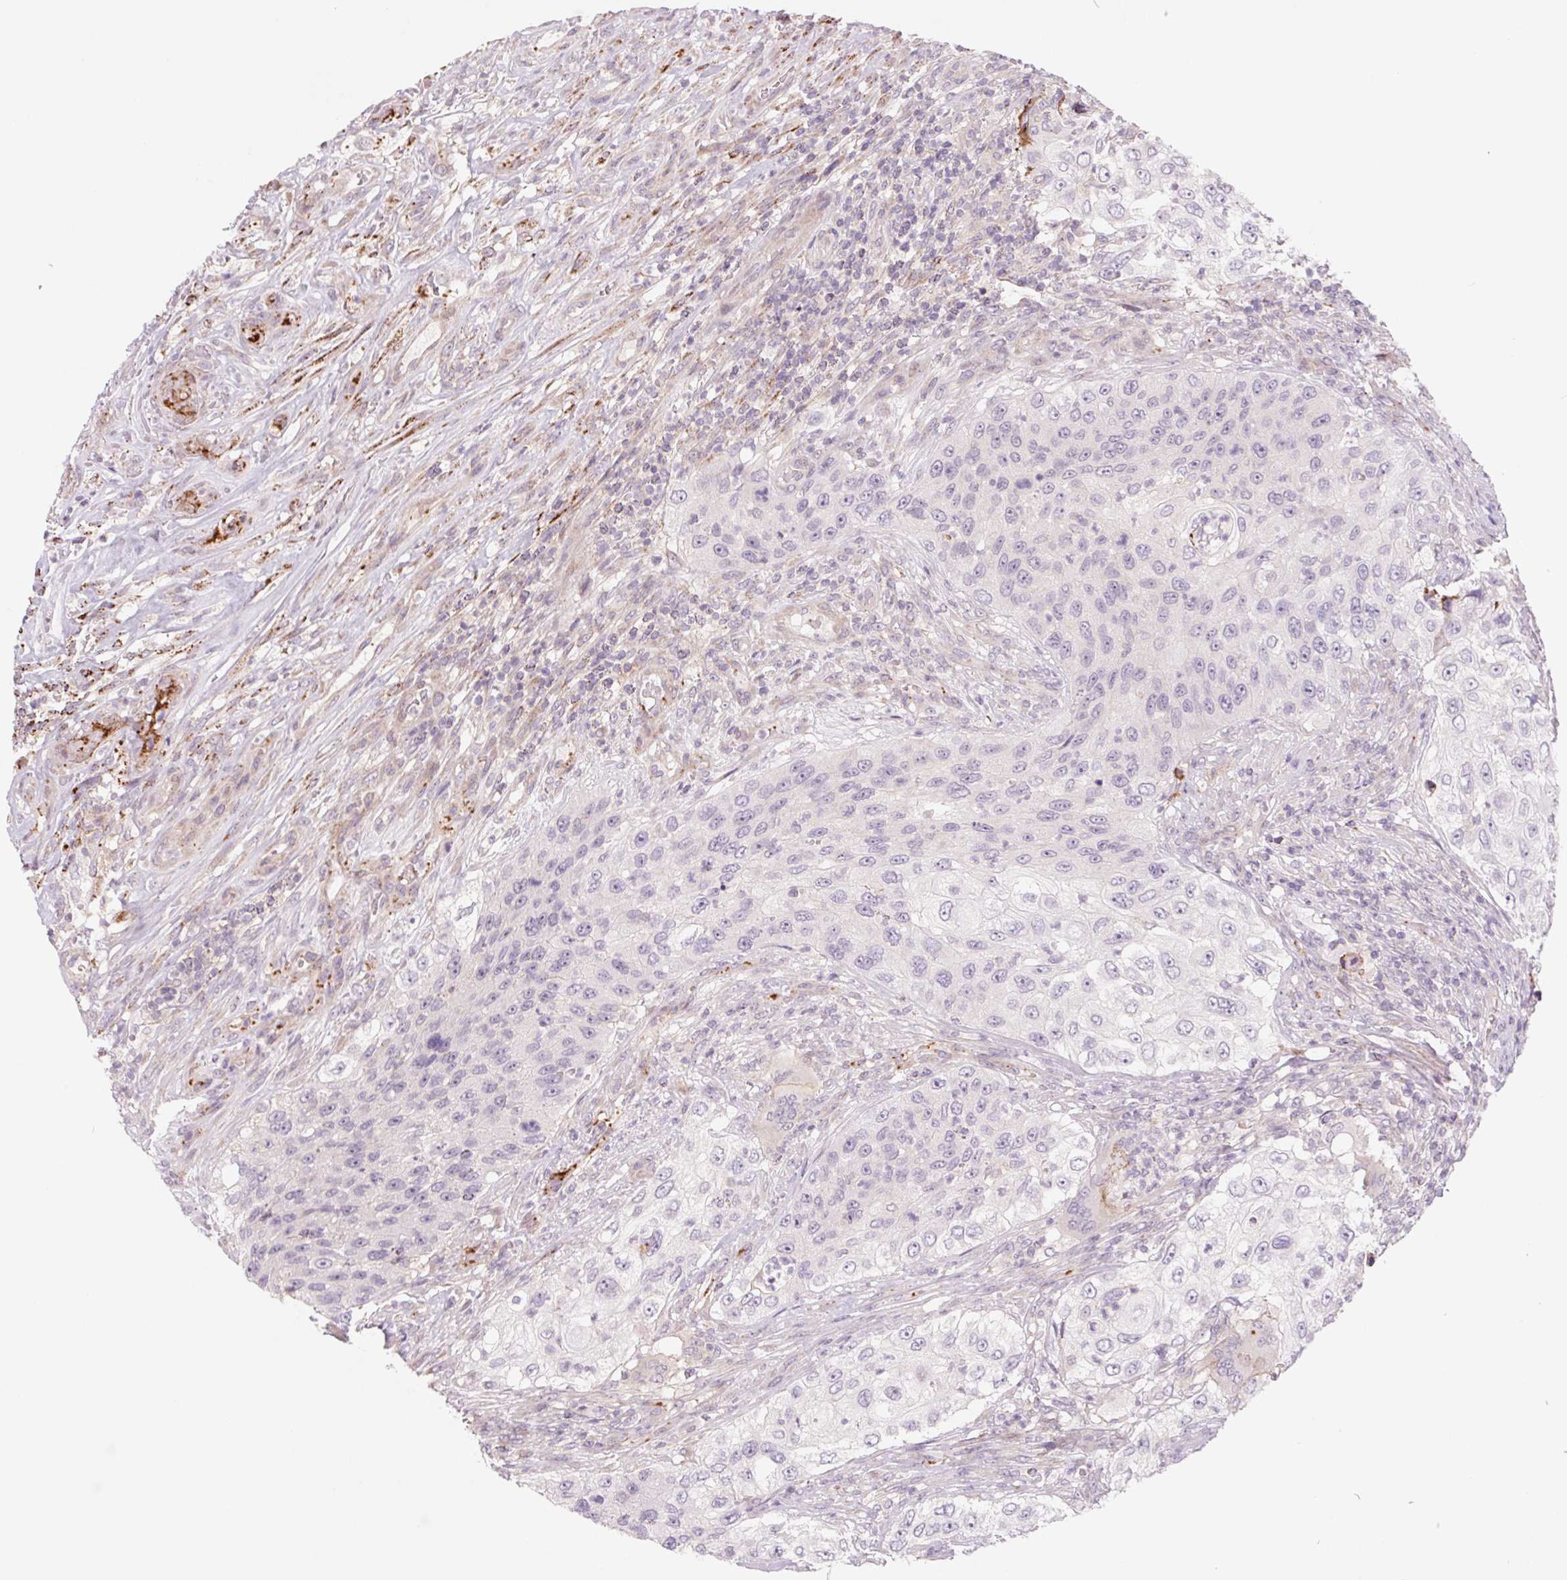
{"staining": {"intensity": "negative", "quantity": "none", "location": "none"}, "tissue": "urothelial cancer", "cell_type": "Tumor cells", "image_type": "cancer", "snomed": [{"axis": "morphology", "description": "Urothelial carcinoma, High grade"}, {"axis": "topography", "description": "Urinary bladder"}], "caption": "DAB (3,3'-diaminobenzidine) immunohistochemical staining of urothelial carcinoma (high-grade) exhibits no significant expression in tumor cells.", "gene": "MS4A13", "patient": {"sex": "female", "age": 60}}